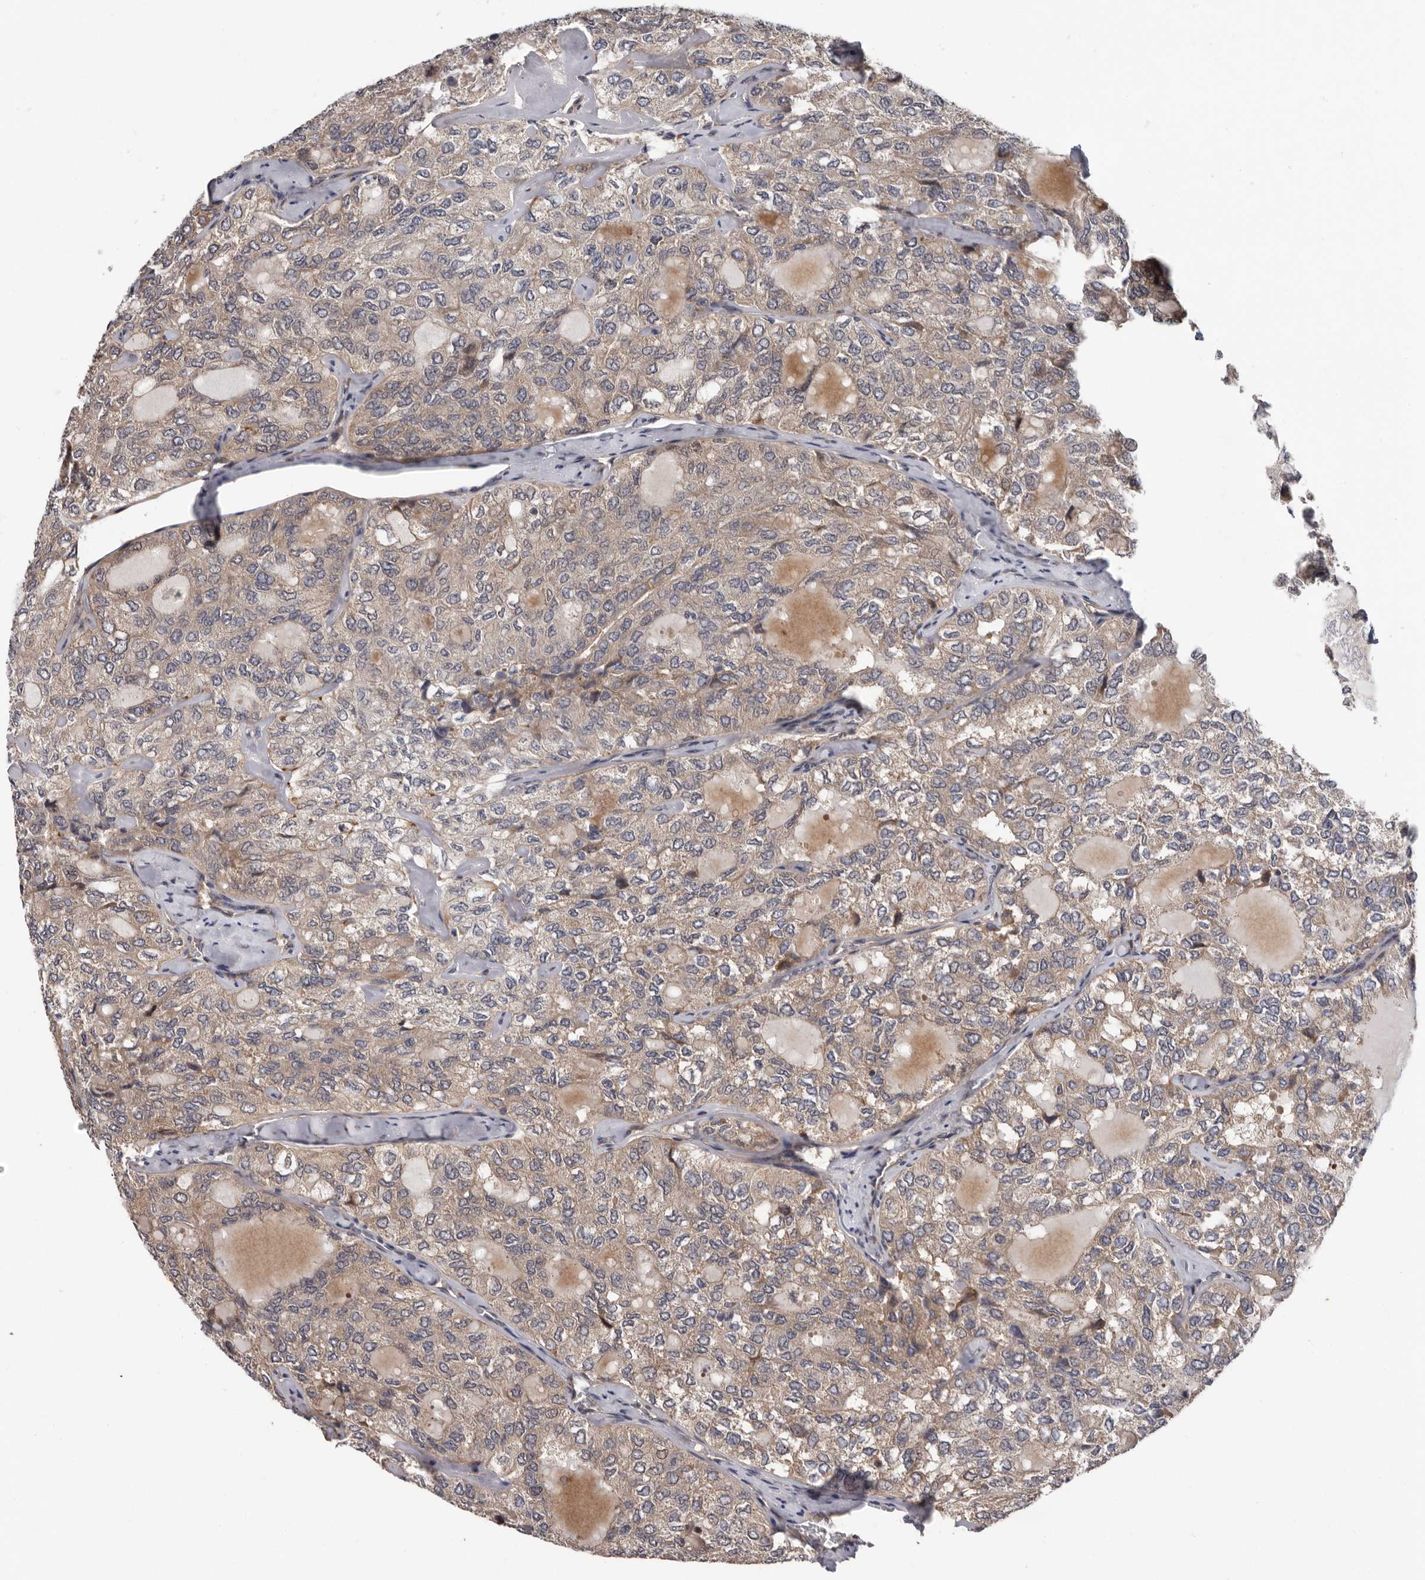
{"staining": {"intensity": "weak", "quantity": "25%-75%", "location": "cytoplasmic/membranous,nuclear"}, "tissue": "thyroid cancer", "cell_type": "Tumor cells", "image_type": "cancer", "snomed": [{"axis": "morphology", "description": "Follicular adenoma carcinoma, NOS"}, {"axis": "topography", "description": "Thyroid gland"}], "caption": "Immunohistochemistry image of neoplastic tissue: human thyroid cancer (follicular adenoma carcinoma) stained using immunohistochemistry shows low levels of weak protein expression localized specifically in the cytoplasmic/membranous and nuclear of tumor cells, appearing as a cytoplasmic/membranous and nuclear brown color.", "gene": "MED8", "patient": {"sex": "male", "age": 75}}